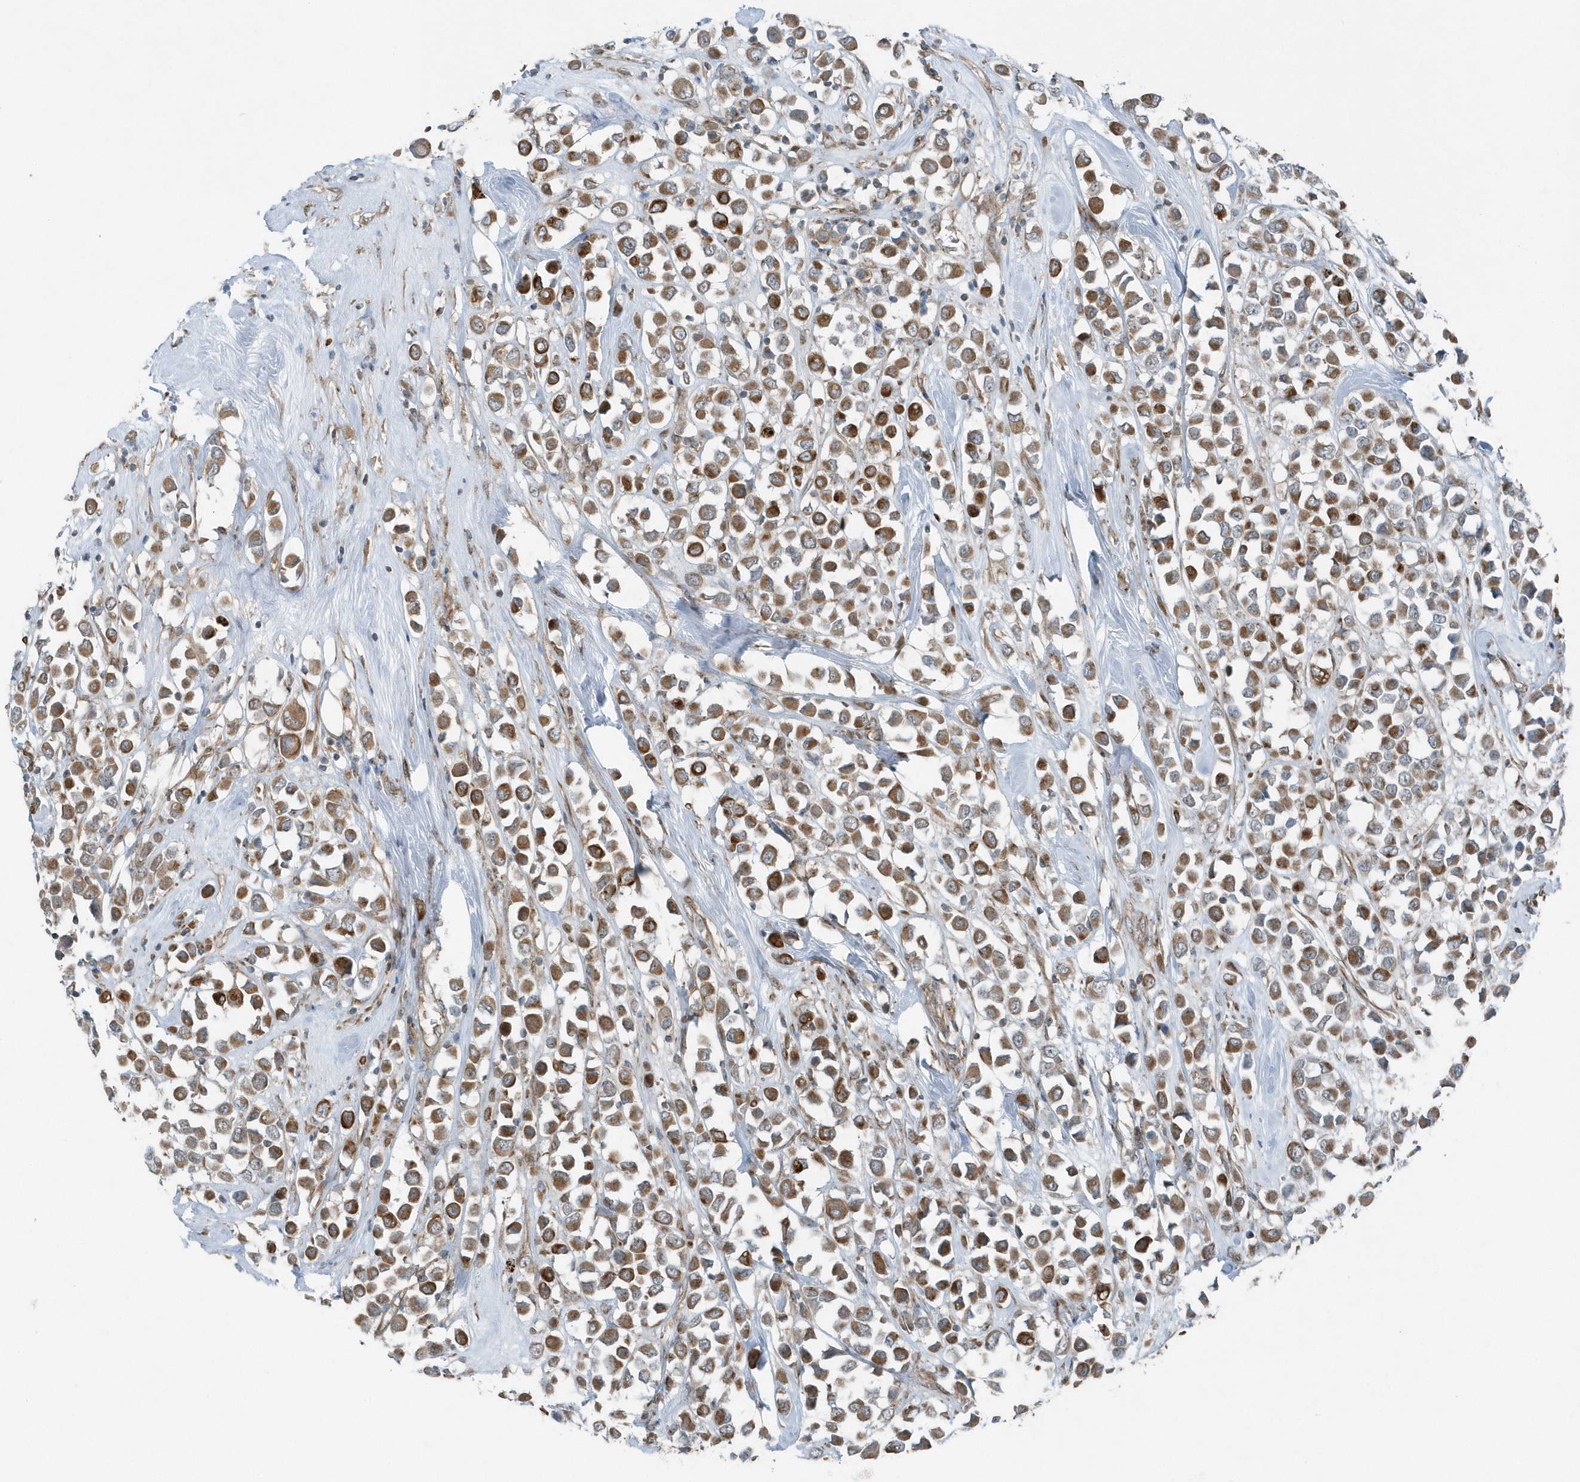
{"staining": {"intensity": "moderate", "quantity": ">75%", "location": "cytoplasmic/membranous"}, "tissue": "breast cancer", "cell_type": "Tumor cells", "image_type": "cancer", "snomed": [{"axis": "morphology", "description": "Duct carcinoma"}, {"axis": "topography", "description": "Breast"}], "caption": "Immunohistochemistry (IHC) image of neoplastic tissue: breast cancer stained using immunohistochemistry (IHC) exhibits medium levels of moderate protein expression localized specifically in the cytoplasmic/membranous of tumor cells, appearing as a cytoplasmic/membranous brown color.", "gene": "GCC2", "patient": {"sex": "female", "age": 61}}